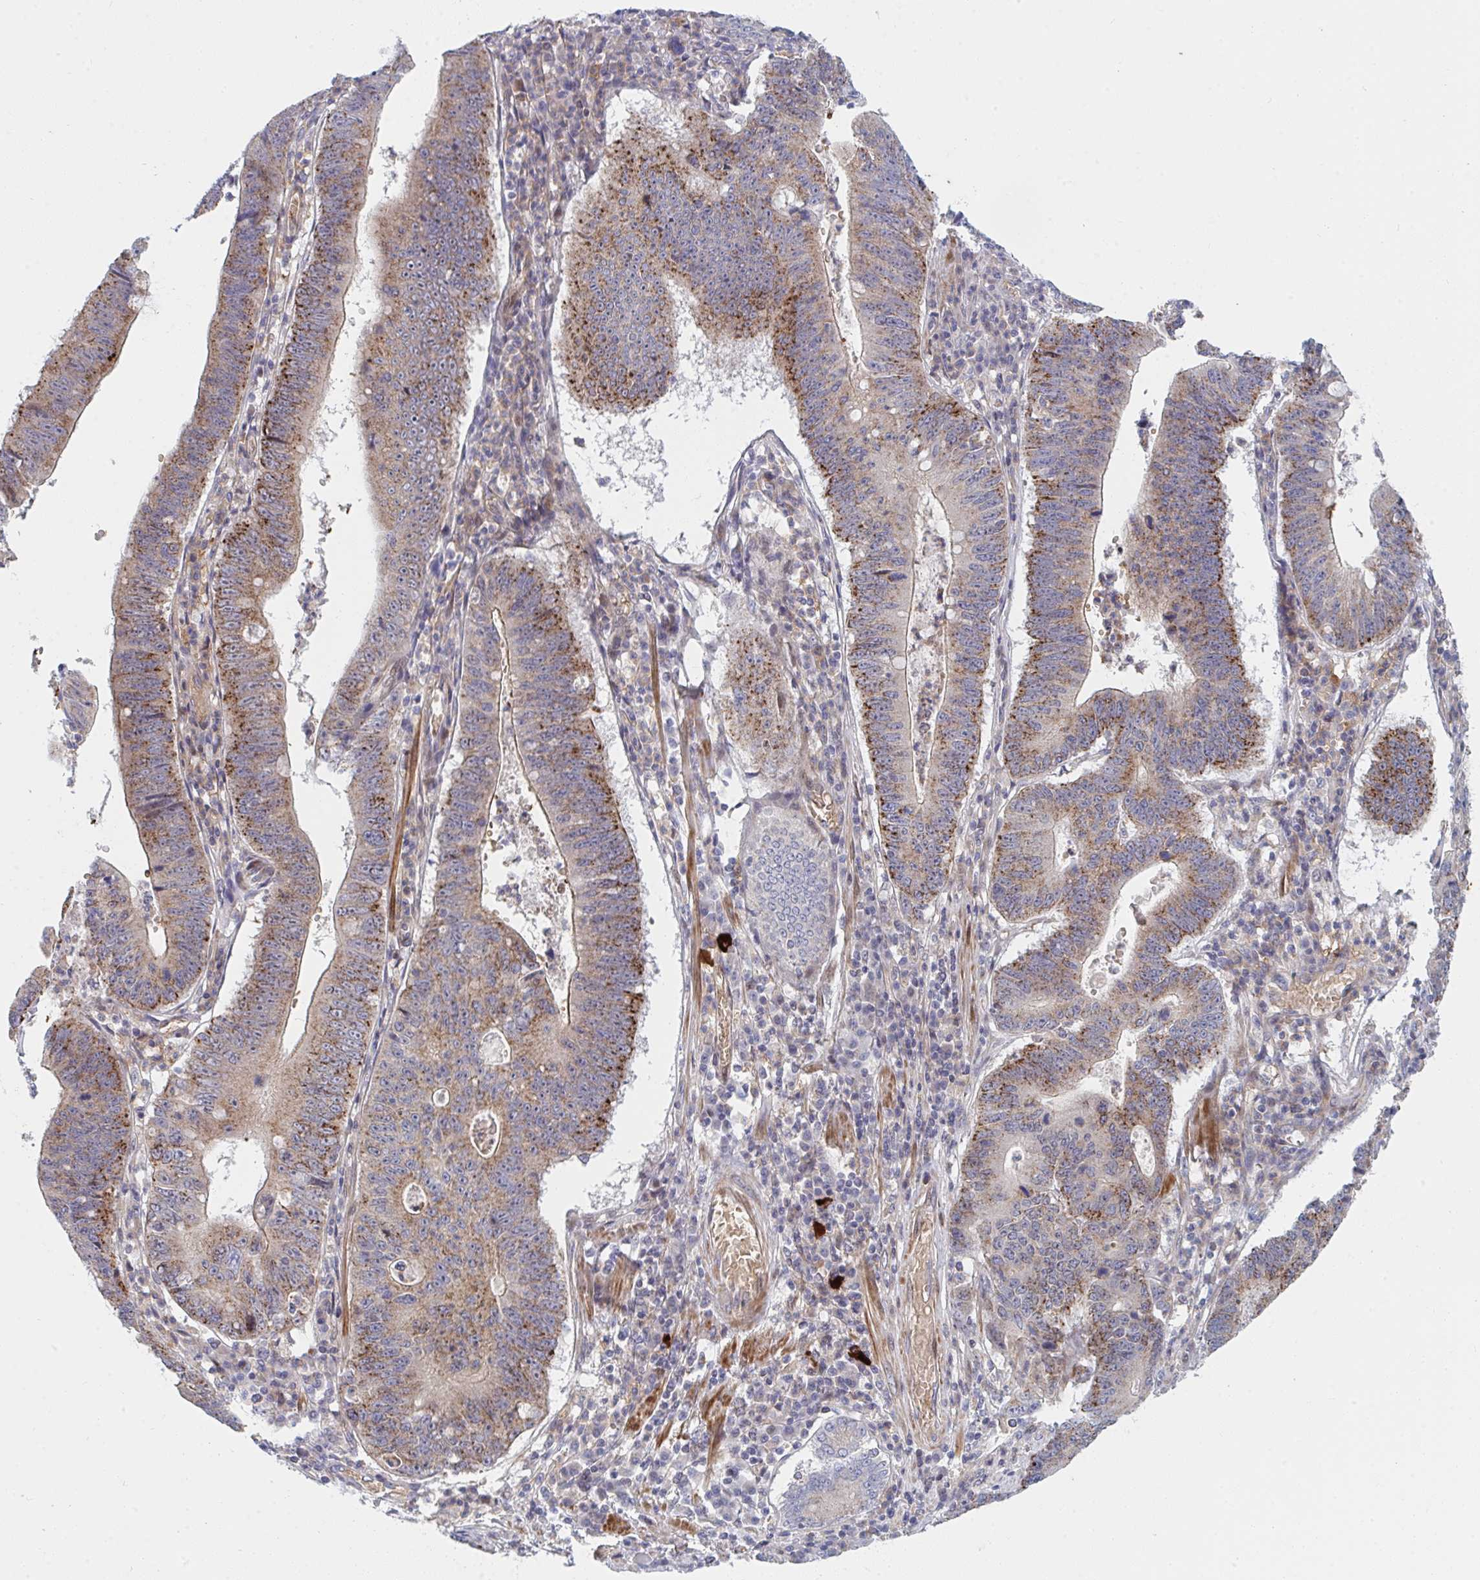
{"staining": {"intensity": "moderate", "quantity": ">75%", "location": "cytoplasmic/membranous"}, "tissue": "stomach cancer", "cell_type": "Tumor cells", "image_type": "cancer", "snomed": [{"axis": "morphology", "description": "Adenocarcinoma, NOS"}, {"axis": "topography", "description": "Stomach"}], "caption": "Adenocarcinoma (stomach) tissue reveals moderate cytoplasmic/membranous staining in about >75% of tumor cells", "gene": "TNFSF4", "patient": {"sex": "male", "age": 59}}